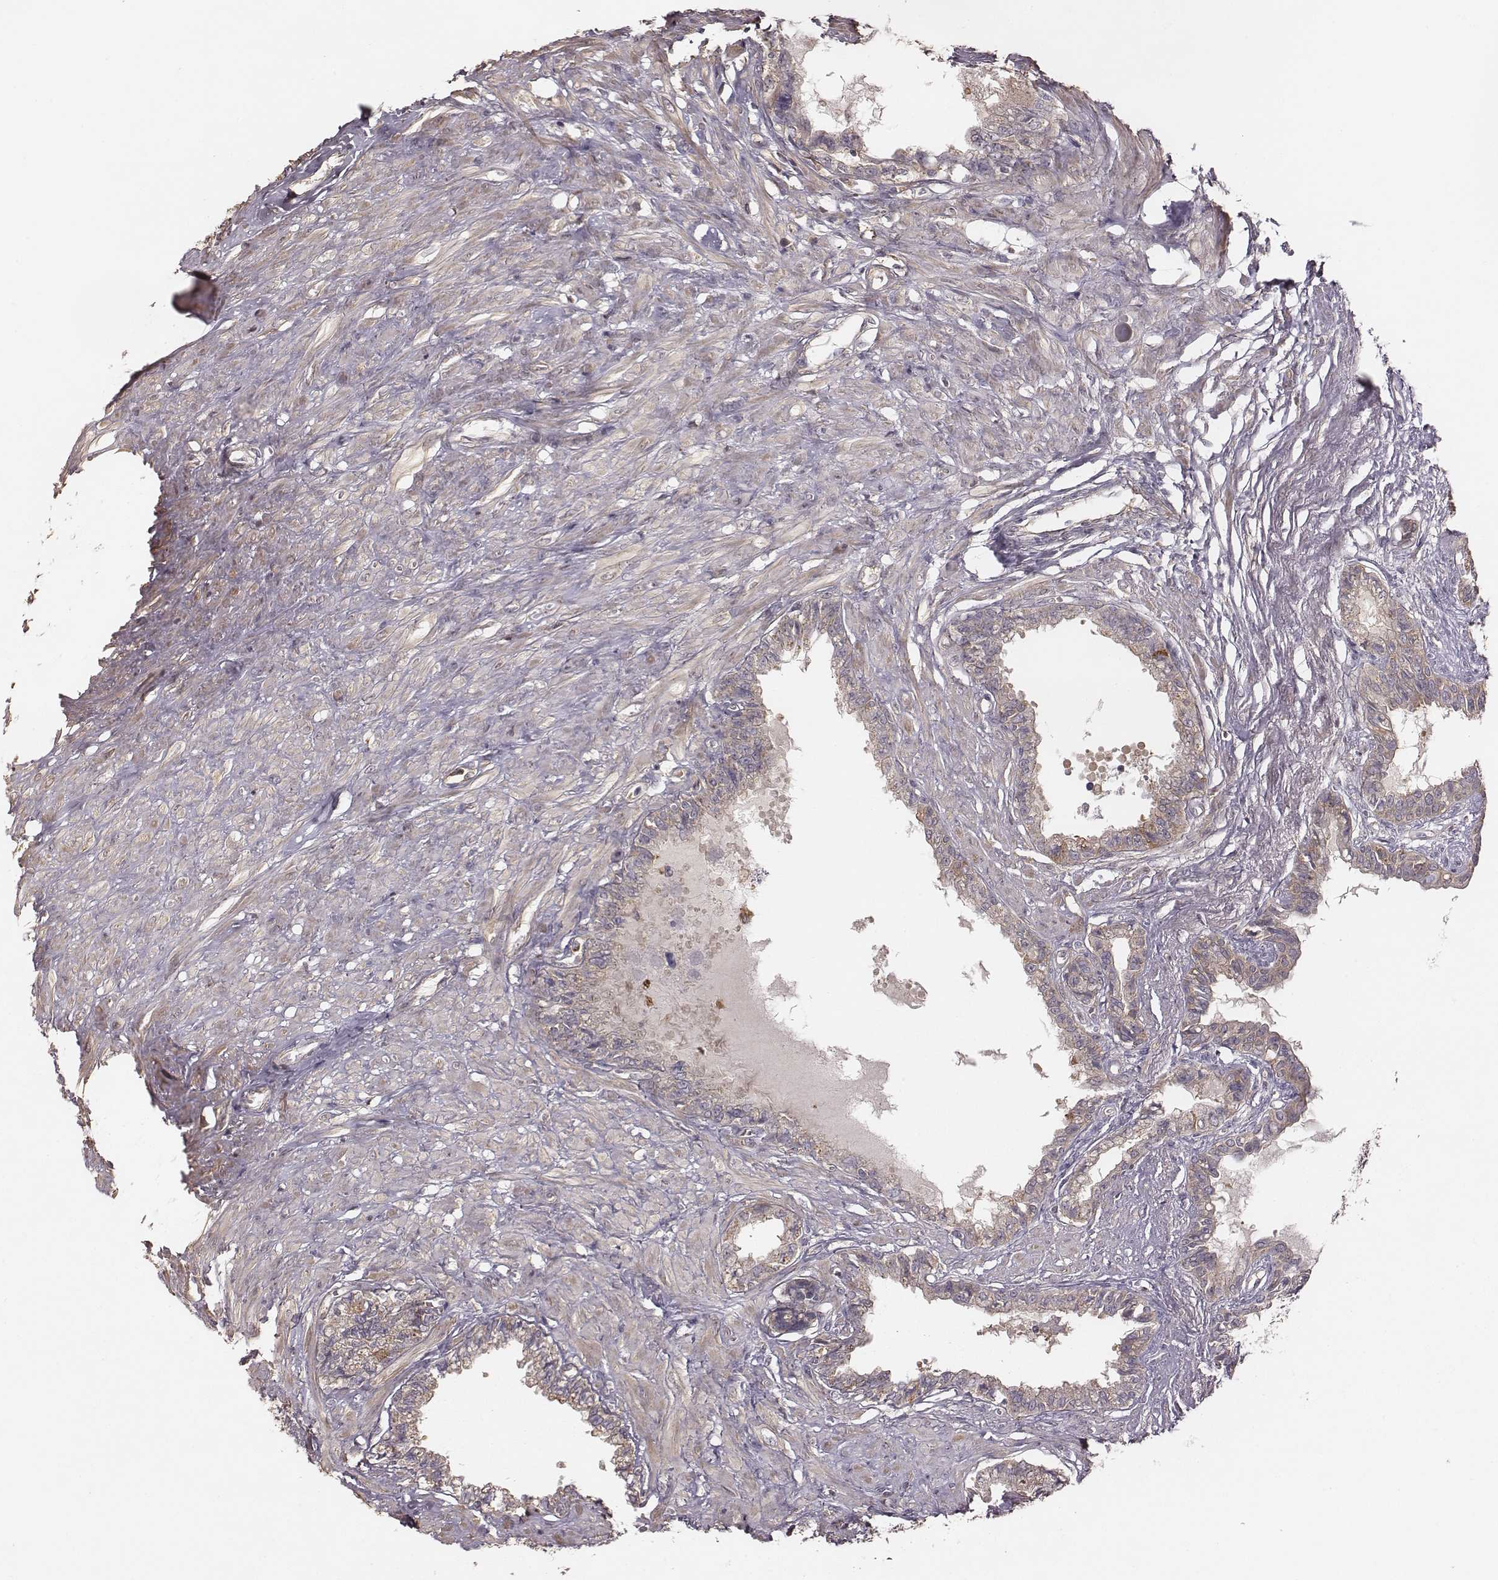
{"staining": {"intensity": "weak", "quantity": "25%-75%", "location": "cytoplasmic/membranous"}, "tissue": "seminal vesicle", "cell_type": "Glandular cells", "image_type": "normal", "snomed": [{"axis": "morphology", "description": "Normal tissue, NOS"}, {"axis": "morphology", "description": "Urothelial carcinoma, NOS"}, {"axis": "topography", "description": "Urinary bladder"}, {"axis": "topography", "description": "Seminal veicle"}], "caption": "Protein expression analysis of benign seminal vesicle shows weak cytoplasmic/membranous expression in about 25%-75% of glandular cells.", "gene": "VPS26A", "patient": {"sex": "male", "age": 76}}